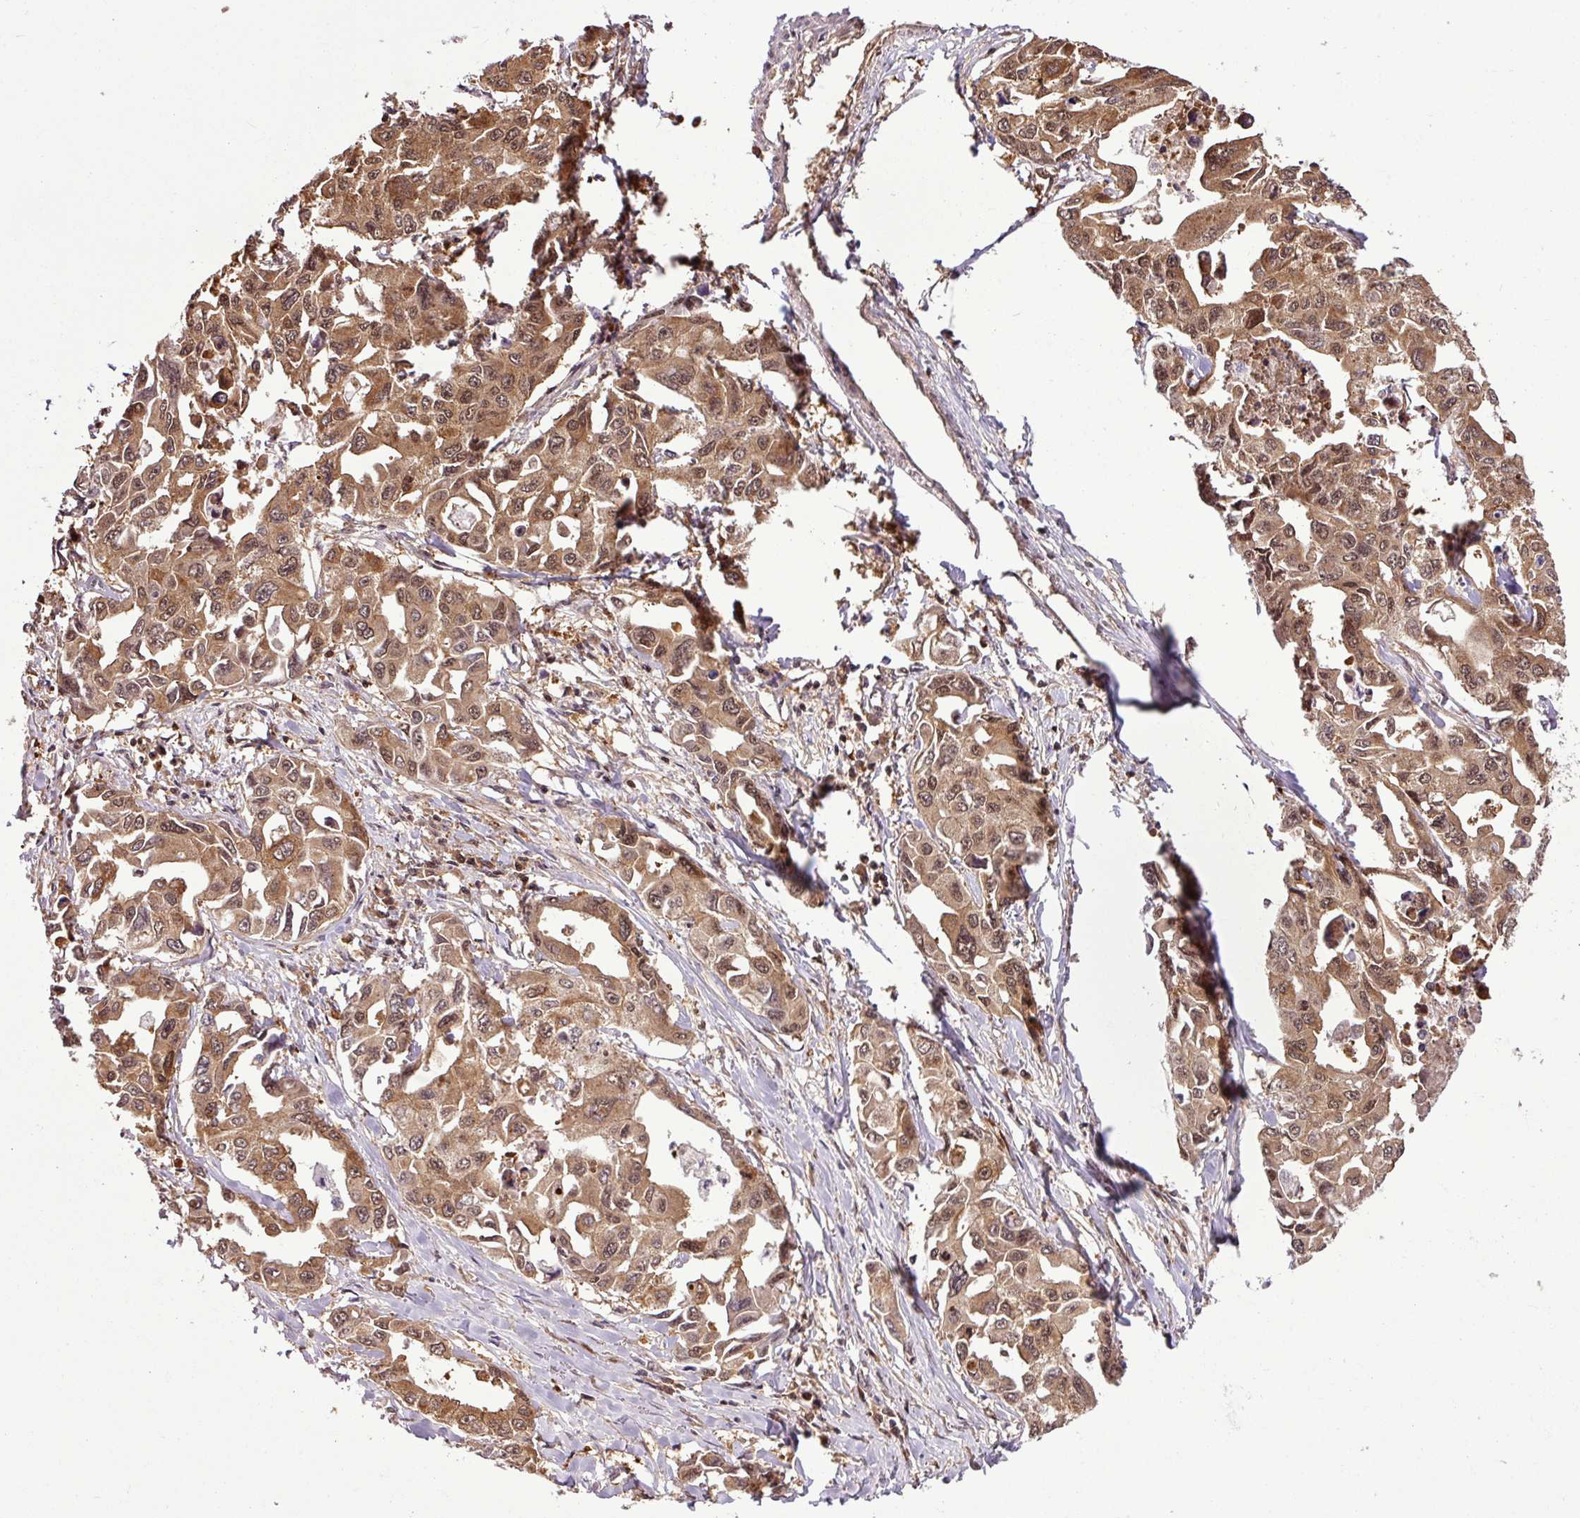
{"staining": {"intensity": "moderate", "quantity": ">75%", "location": "cytoplasmic/membranous,nuclear"}, "tissue": "lung cancer", "cell_type": "Tumor cells", "image_type": "cancer", "snomed": [{"axis": "morphology", "description": "Adenocarcinoma, NOS"}, {"axis": "topography", "description": "Lung"}], "caption": "Immunohistochemical staining of human adenocarcinoma (lung) displays moderate cytoplasmic/membranous and nuclear protein expression in approximately >75% of tumor cells. (DAB (3,3'-diaminobenzidine) IHC, brown staining for protein, blue staining for nuclei).", "gene": "ITPKC", "patient": {"sex": "male", "age": 64}}